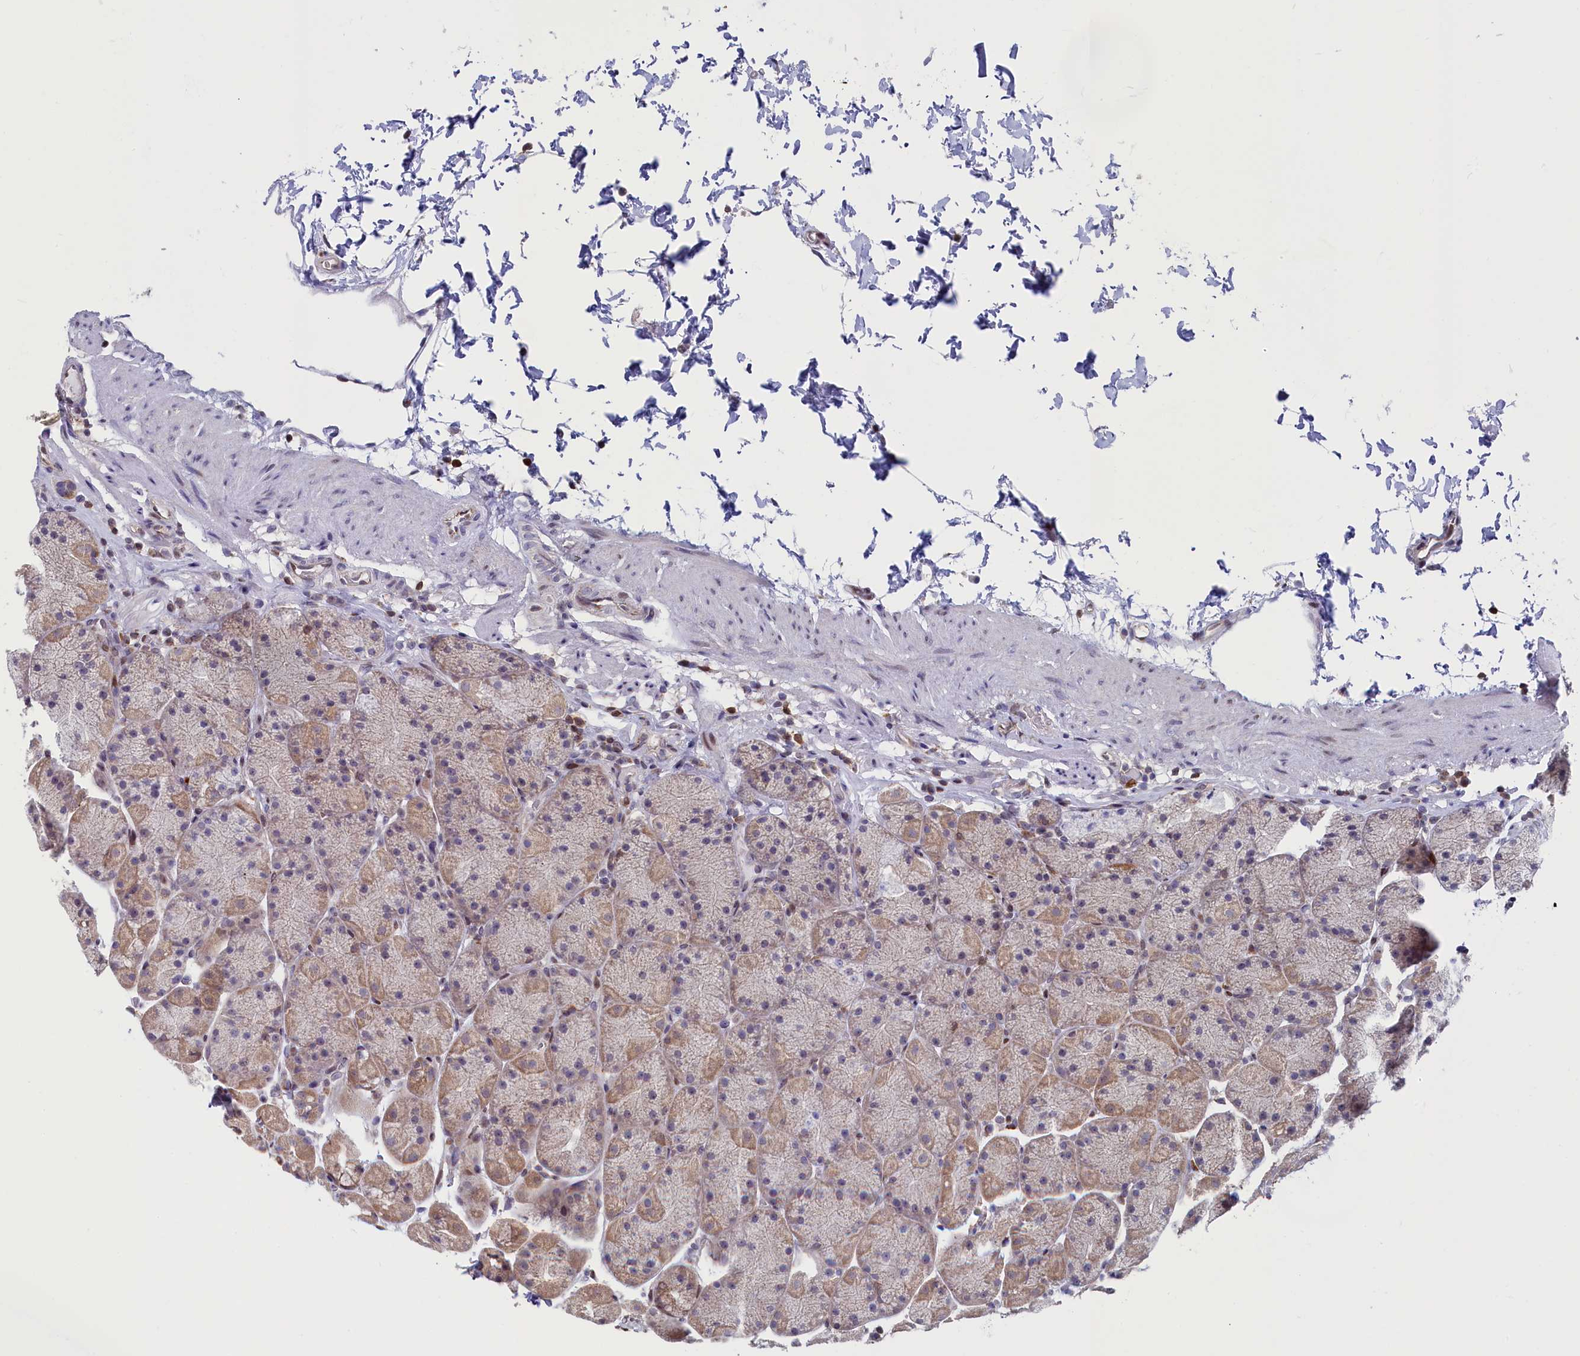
{"staining": {"intensity": "moderate", "quantity": "25%-75%", "location": "cytoplasmic/membranous,nuclear"}, "tissue": "stomach", "cell_type": "Glandular cells", "image_type": "normal", "snomed": [{"axis": "morphology", "description": "Normal tissue, NOS"}, {"axis": "topography", "description": "Stomach, upper"}, {"axis": "topography", "description": "Stomach, lower"}], "caption": "DAB immunohistochemical staining of unremarkable human stomach displays moderate cytoplasmic/membranous,nuclear protein positivity in about 25%-75% of glandular cells.", "gene": "CIAPIN1", "patient": {"sex": "male", "age": 67}}